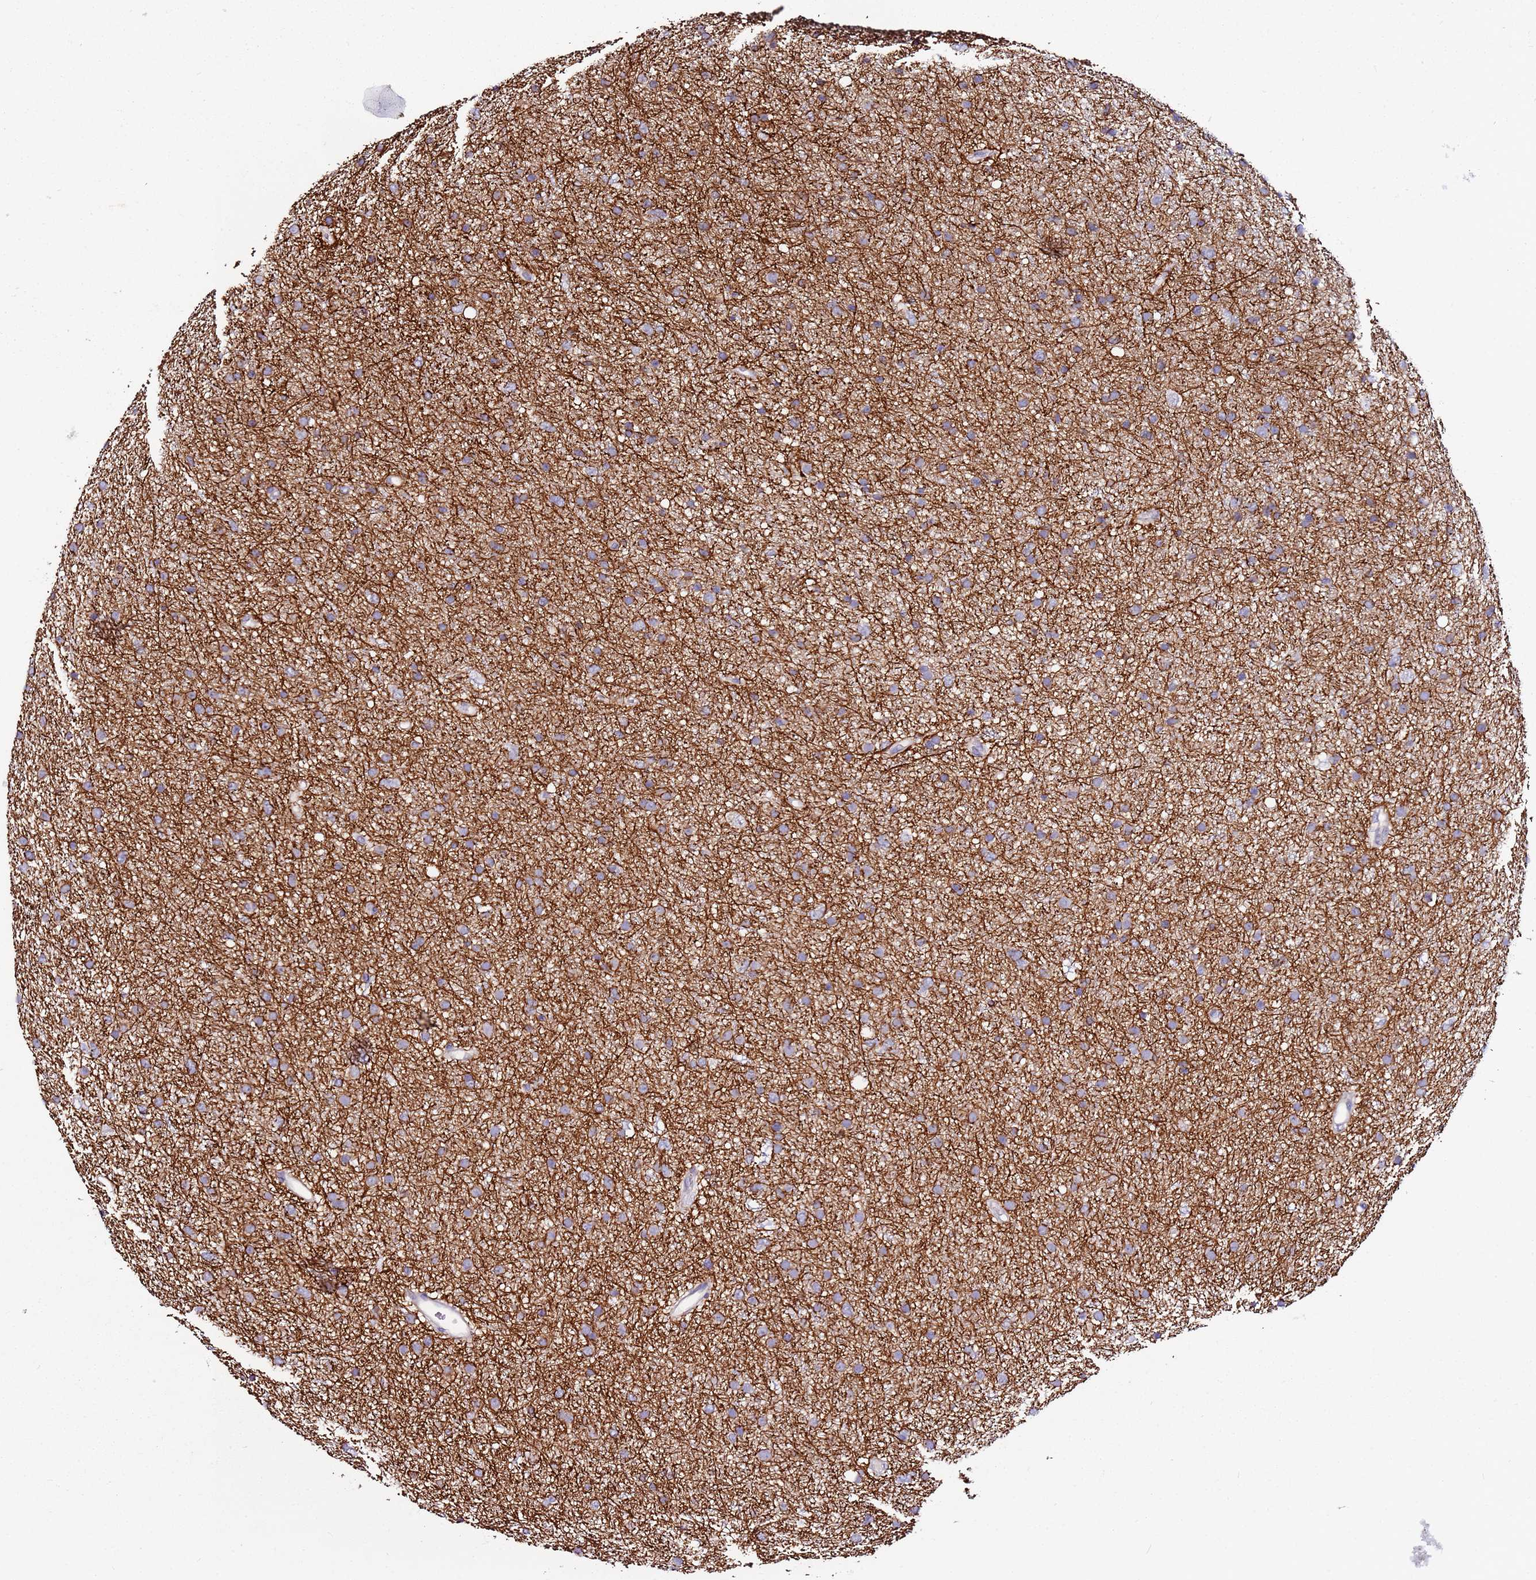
{"staining": {"intensity": "weak", "quantity": "25%-75%", "location": "cytoplasmic/membranous"}, "tissue": "glioma", "cell_type": "Tumor cells", "image_type": "cancer", "snomed": [{"axis": "morphology", "description": "Glioma, malignant, Low grade"}, {"axis": "topography", "description": "Cerebral cortex"}], "caption": "Glioma tissue displays weak cytoplasmic/membranous positivity in about 25%-75% of tumor cells", "gene": "SRRM5", "patient": {"sex": "female", "age": 39}}